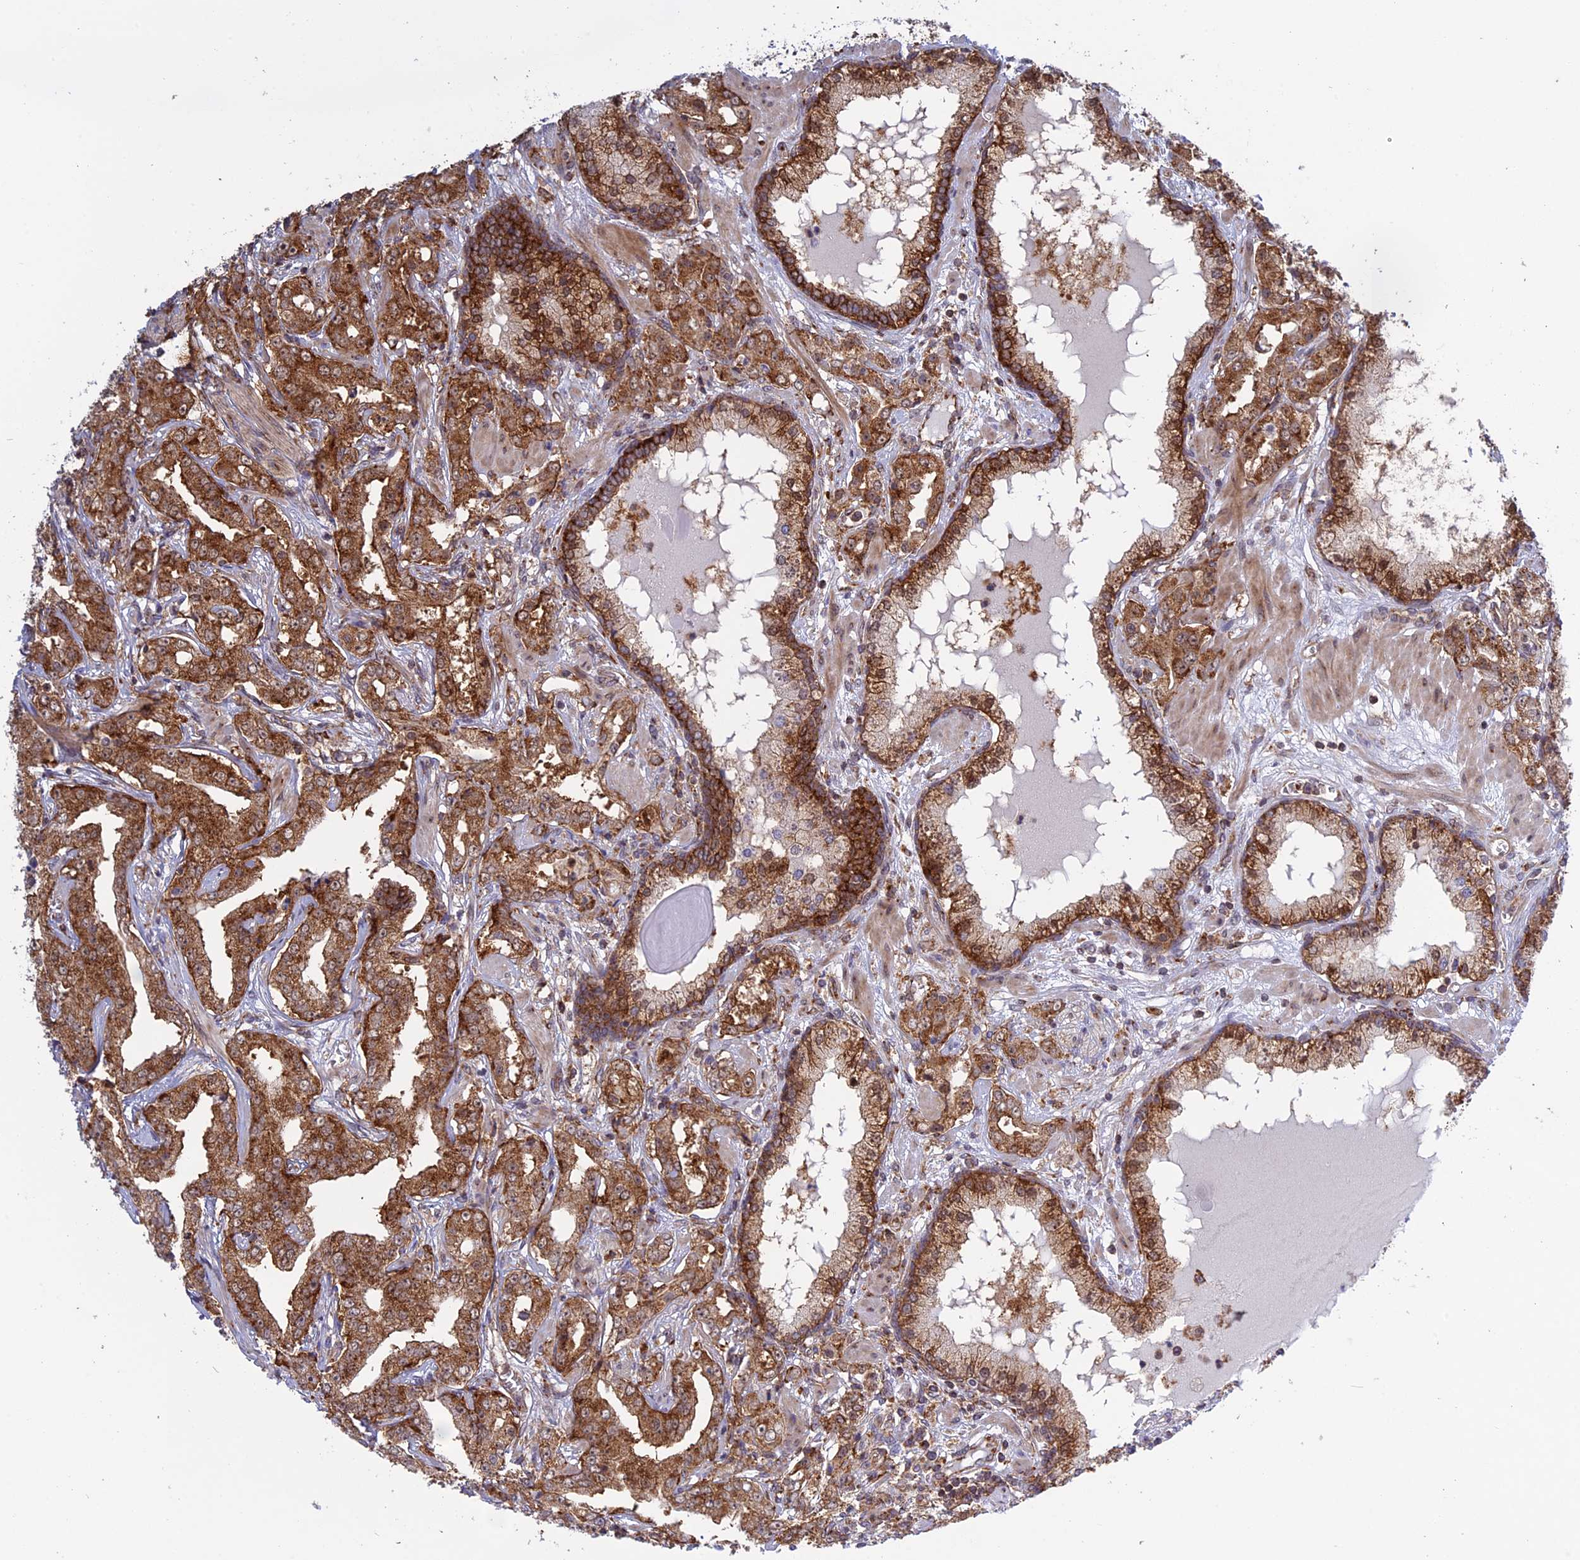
{"staining": {"intensity": "strong", "quantity": ">75%", "location": "cytoplasmic/membranous"}, "tissue": "prostate cancer", "cell_type": "Tumor cells", "image_type": "cancer", "snomed": [{"axis": "morphology", "description": "Adenocarcinoma, High grade"}, {"axis": "topography", "description": "Prostate"}], "caption": "Protein expression analysis of prostate adenocarcinoma (high-grade) demonstrates strong cytoplasmic/membranous expression in about >75% of tumor cells.", "gene": "CLINT1", "patient": {"sex": "male", "age": 63}}